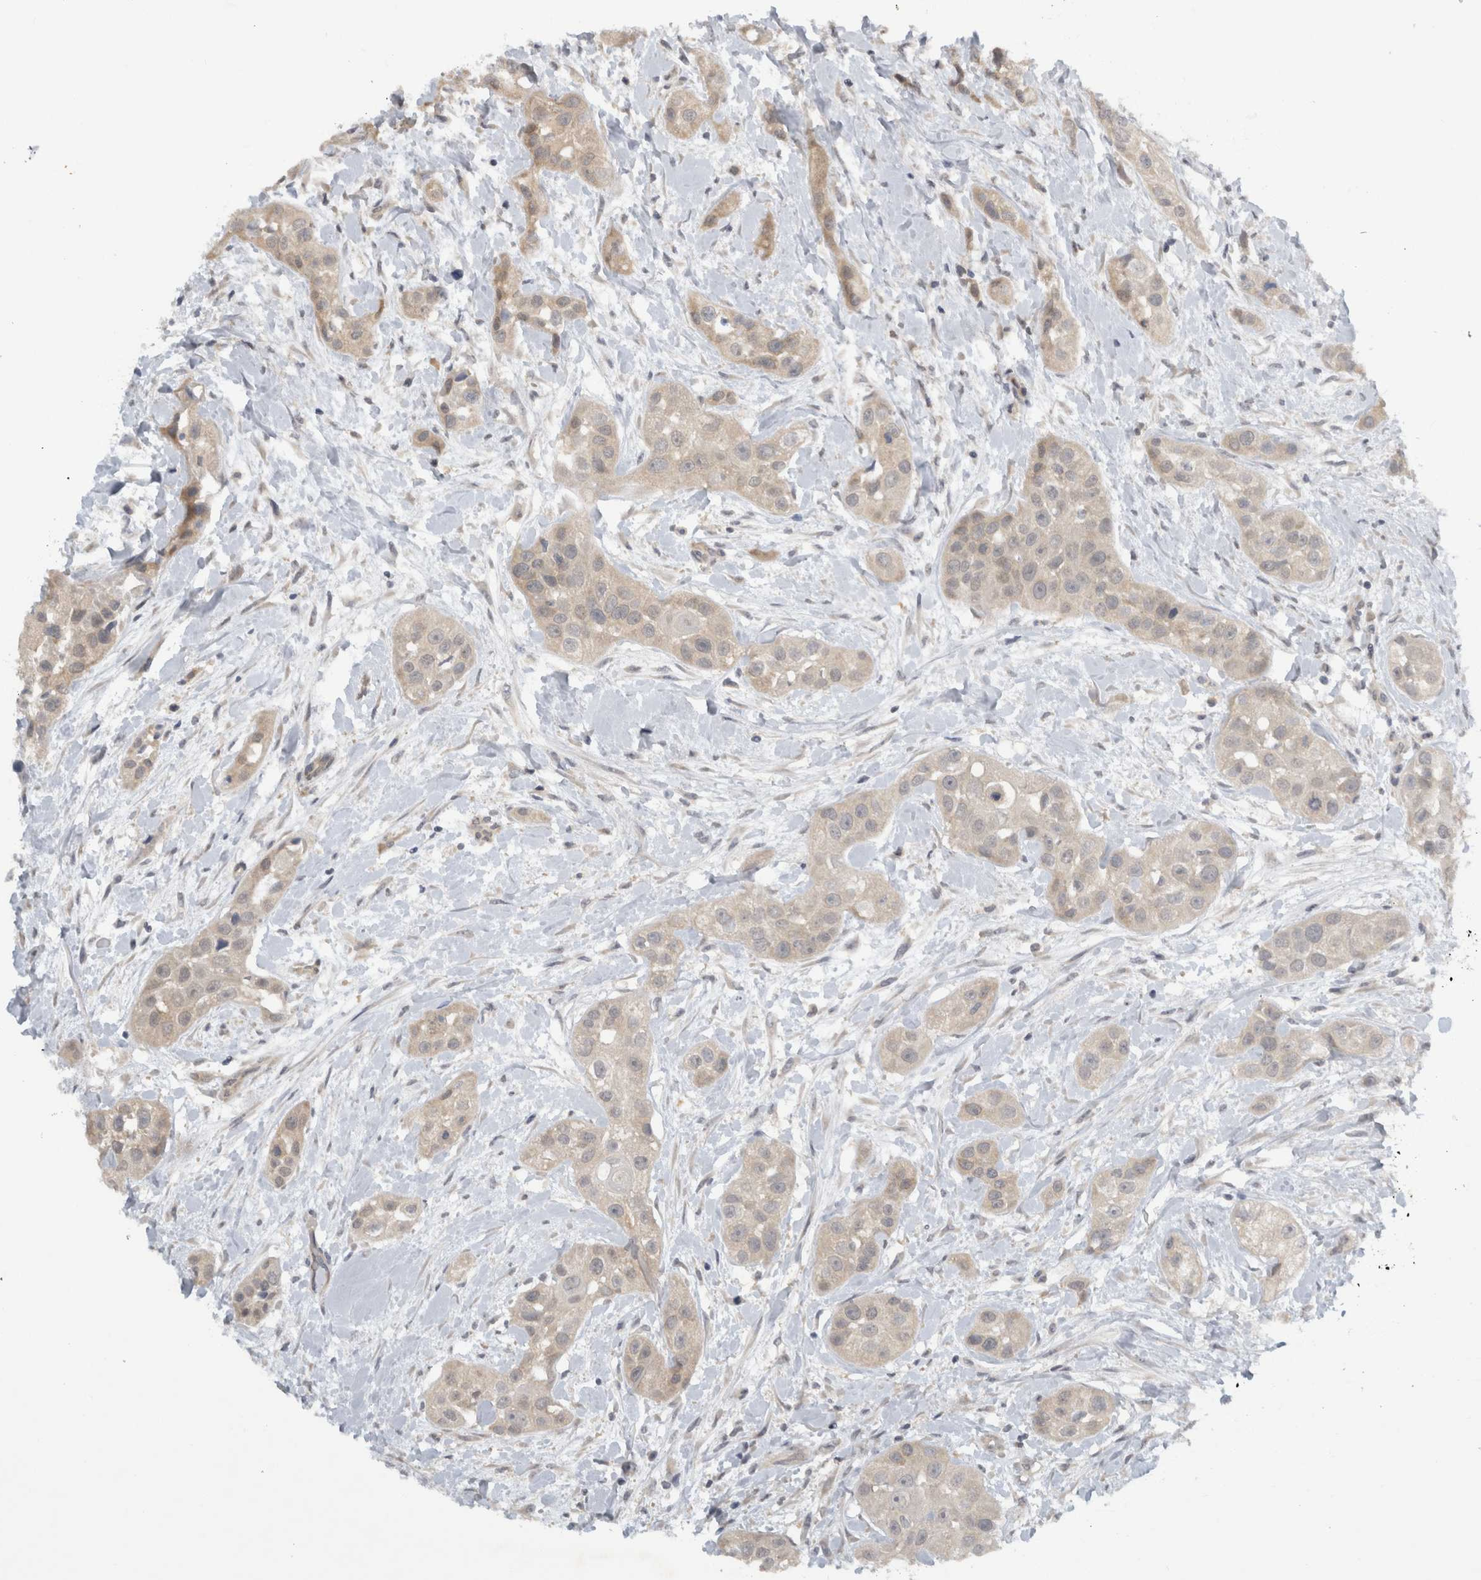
{"staining": {"intensity": "weak", "quantity": ">75%", "location": "cytoplasmic/membranous"}, "tissue": "head and neck cancer", "cell_type": "Tumor cells", "image_type": "cancer", "snomed": [{"axis": "morphology", "description": "Normal tissue, NOS"}, {"axis": "morphology", "description": "Squamous cell carcinoma, NOS"}, {"axis": "topography", "description": "Skeletal muscle"}, {"axis": "topography", "description": "Head-Neck"}], "caption": "Head and neck cancer stained with IHC demonstrates weak cytoplasmic/membranous positivity in about >75% of tumor cells.", "gene": "AASDHPPT", "patient": {"sex": "male", "age": 51}}